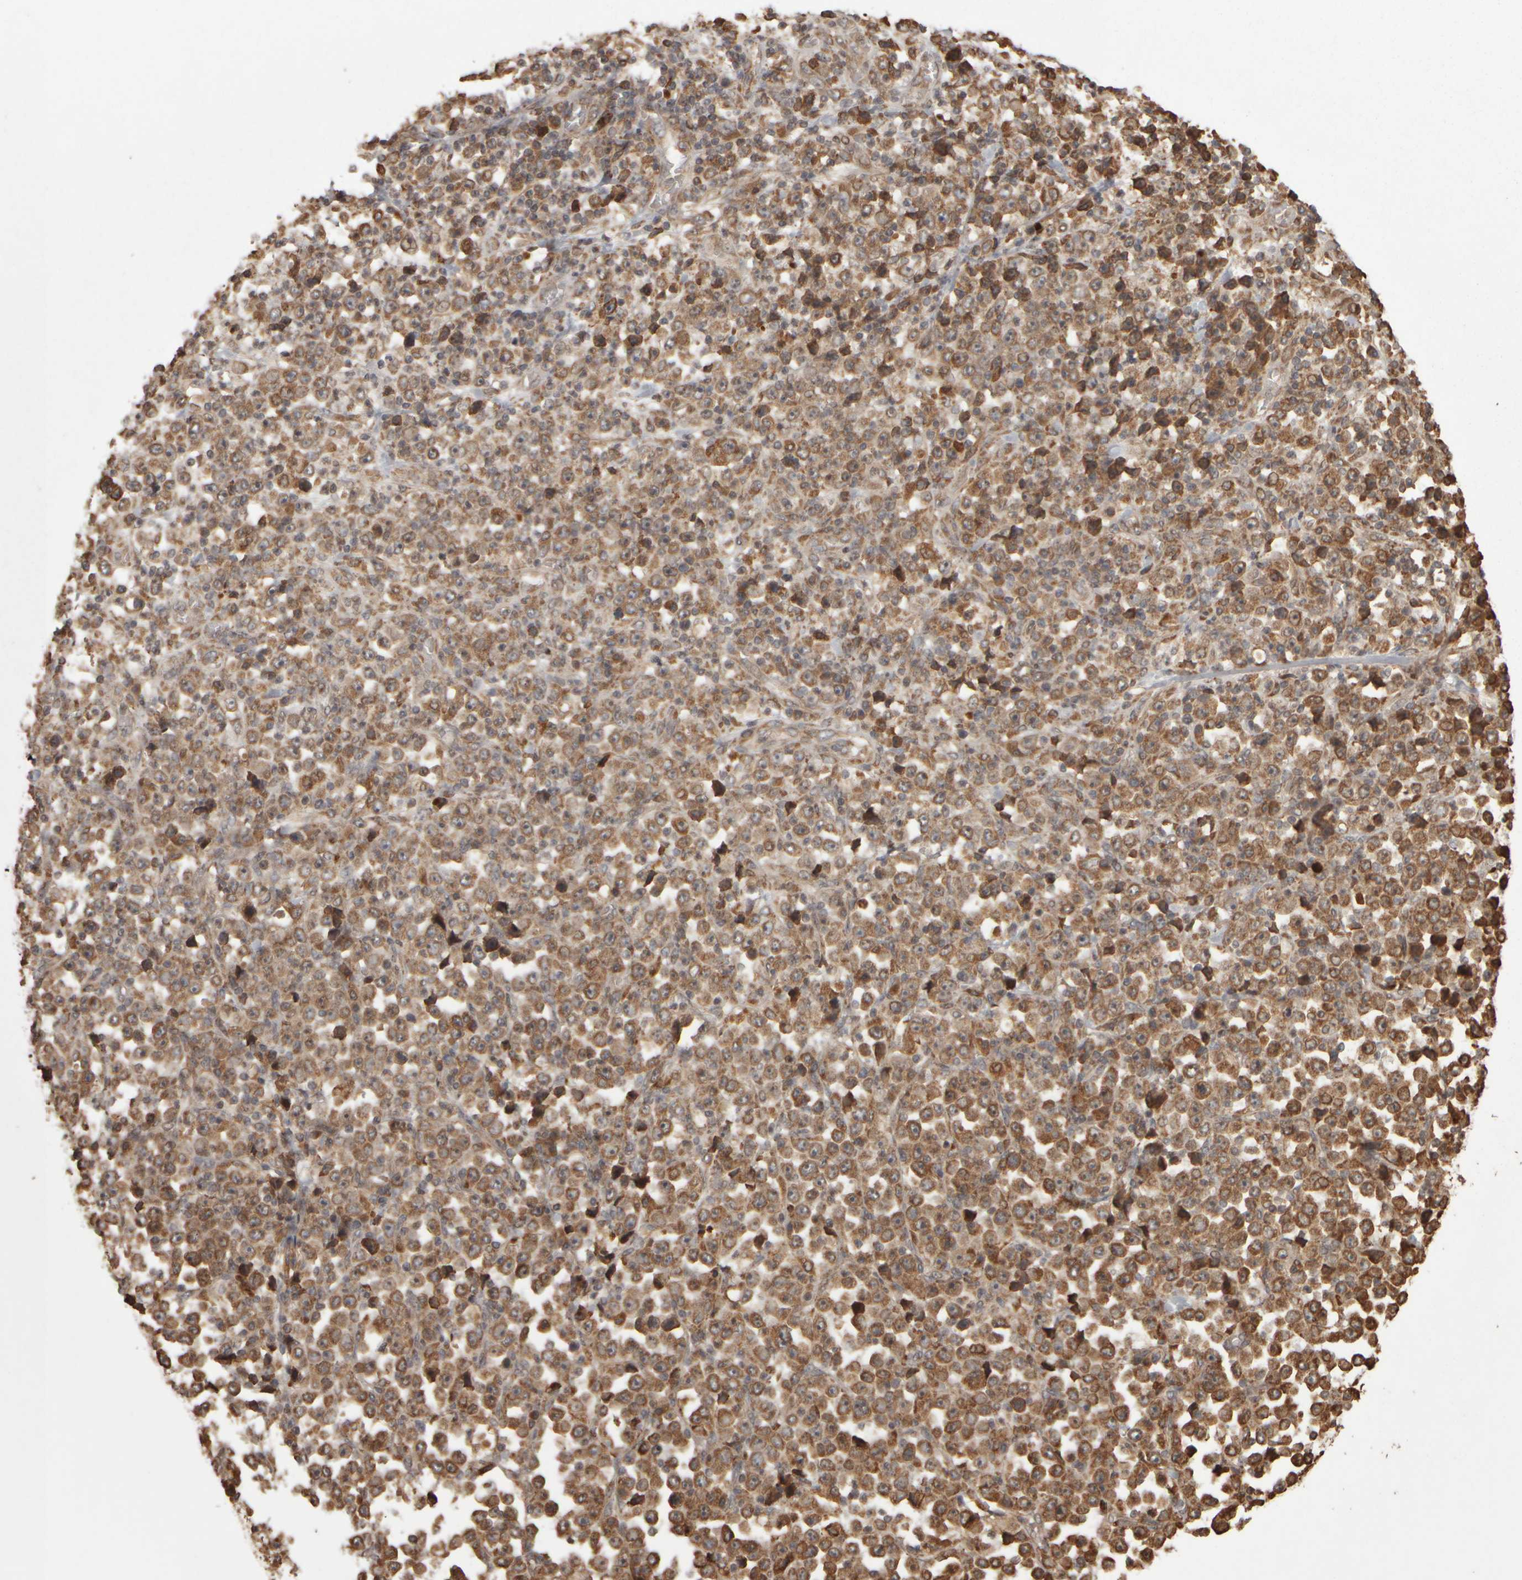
{"staining": {"intensity": "moderate", "quantity": ">75%", "location": "cytoplasmic/membranous"}, "tissue": "stomach cancer", "cell_type": "Tumor cells", "image_type": "cancer", "snomed": [{"axis": "morphology", "description": "Normal tissue, NOS"}, {"axis": "morphology", "description": "Adenocarcinoma, NOS"}, {"axis": "topography", "description": "Stomach, upper"}, {"axis": "topography", "description": "Stomach"}], "caption": "This is a photomicrograph of immunohistochemistry staining of stomach adenocarcinoma, which shows moderate expression in the cytoplasmic/membranous of tumor cells.", "gene": "AGBL3", "patient": {"sex": "male", "age": 59}}